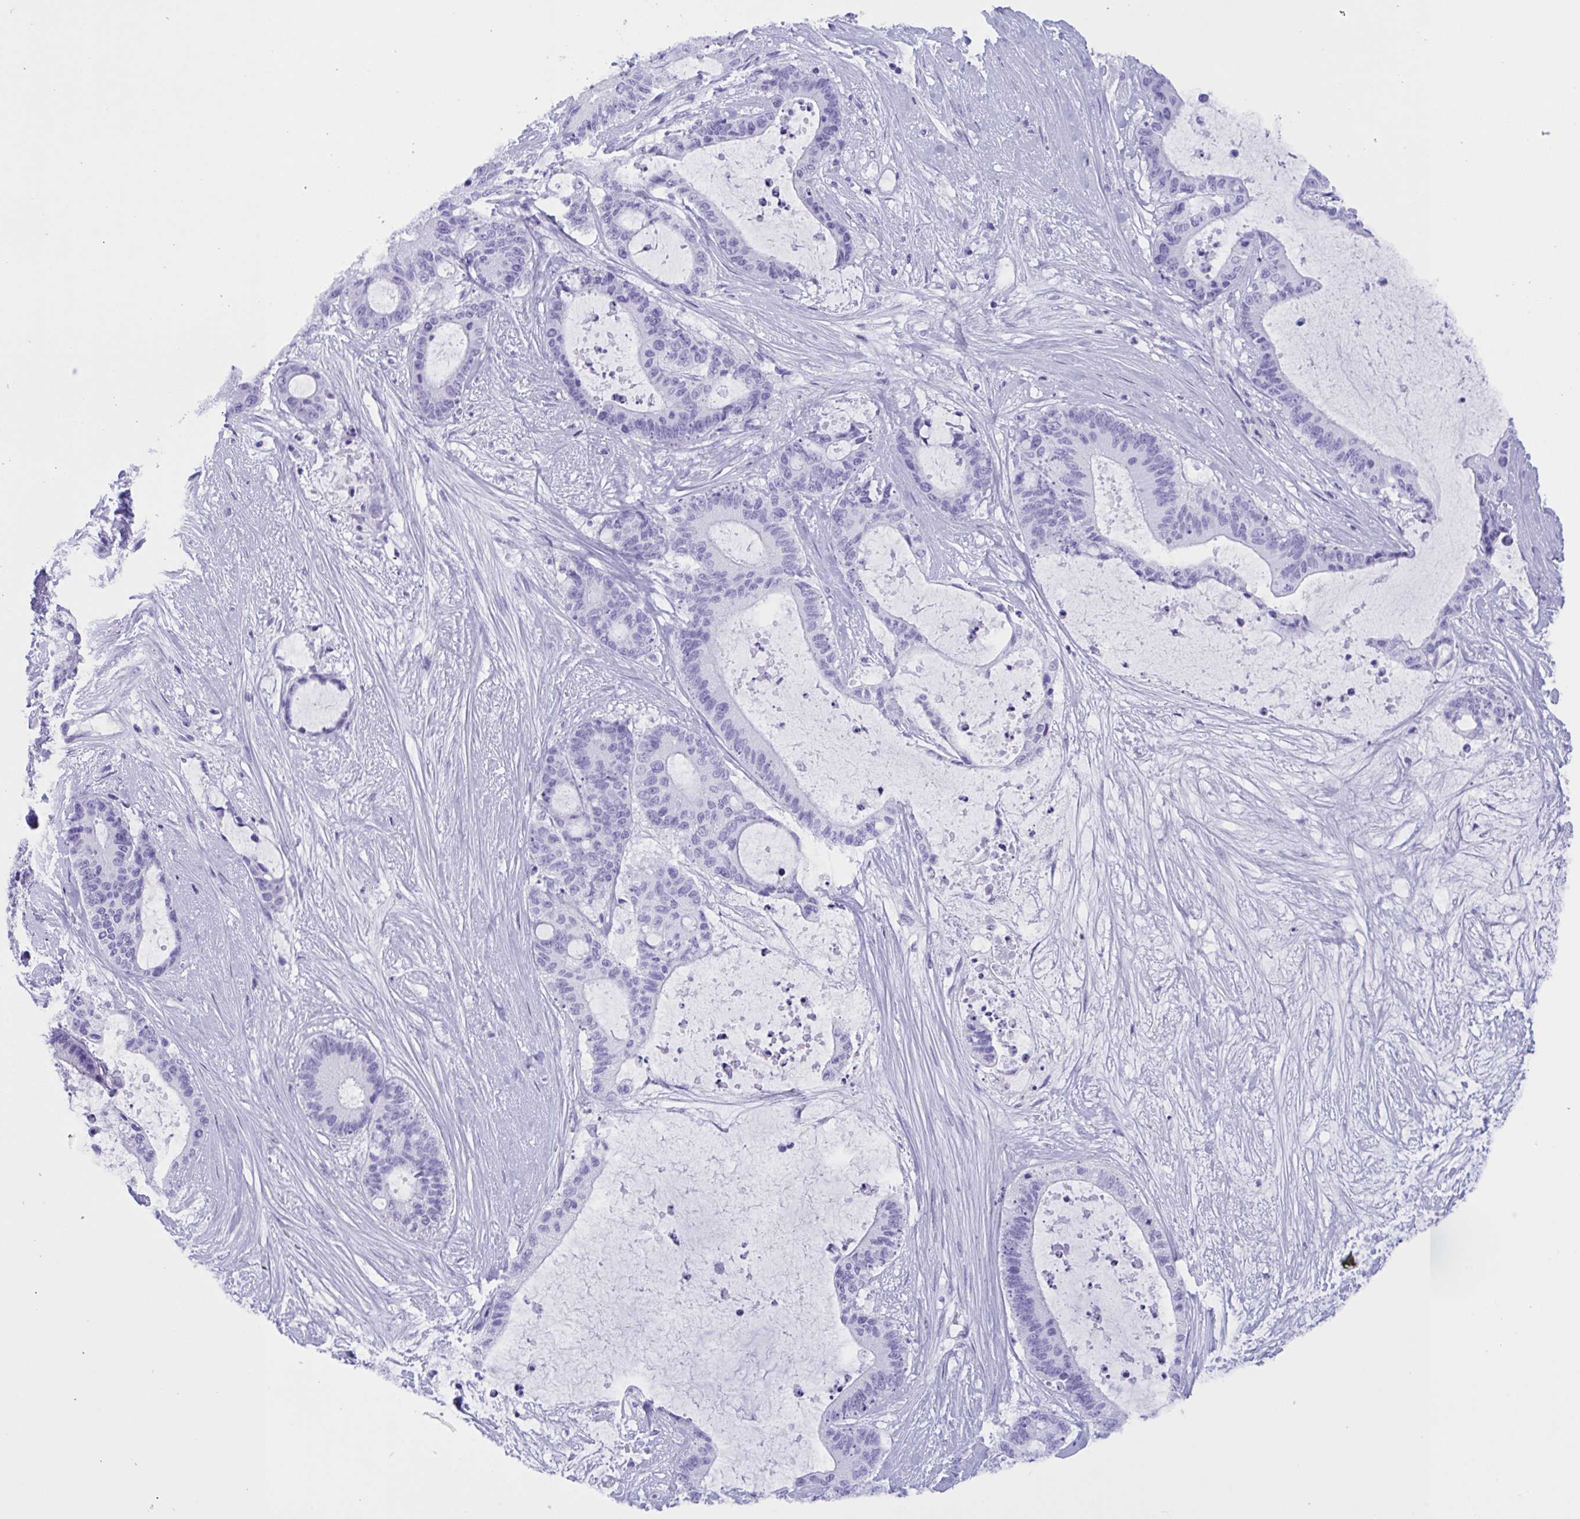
{"staining": {"intensity": "negative", "quantity": "none", "location": "none"}, "tissue": "liver cancer", "cell_type": "Tumor cells", "image_type": "cancer", "snomed": [{"axis": "morphology", "description": "Normal tissue, NOS"}, {"axis": "morphology", "description": "Cholangiocarcinoma"}, {"axis": "topography", "description": "Liver"}, {"axis": "topography", "description": "Peripheral nerve tissue"}], "caption": "There is no significant positivity in tumor cells of liver cancer.", "gene": "ZNF850", "patient": {"sex": "female", "age": 73}}